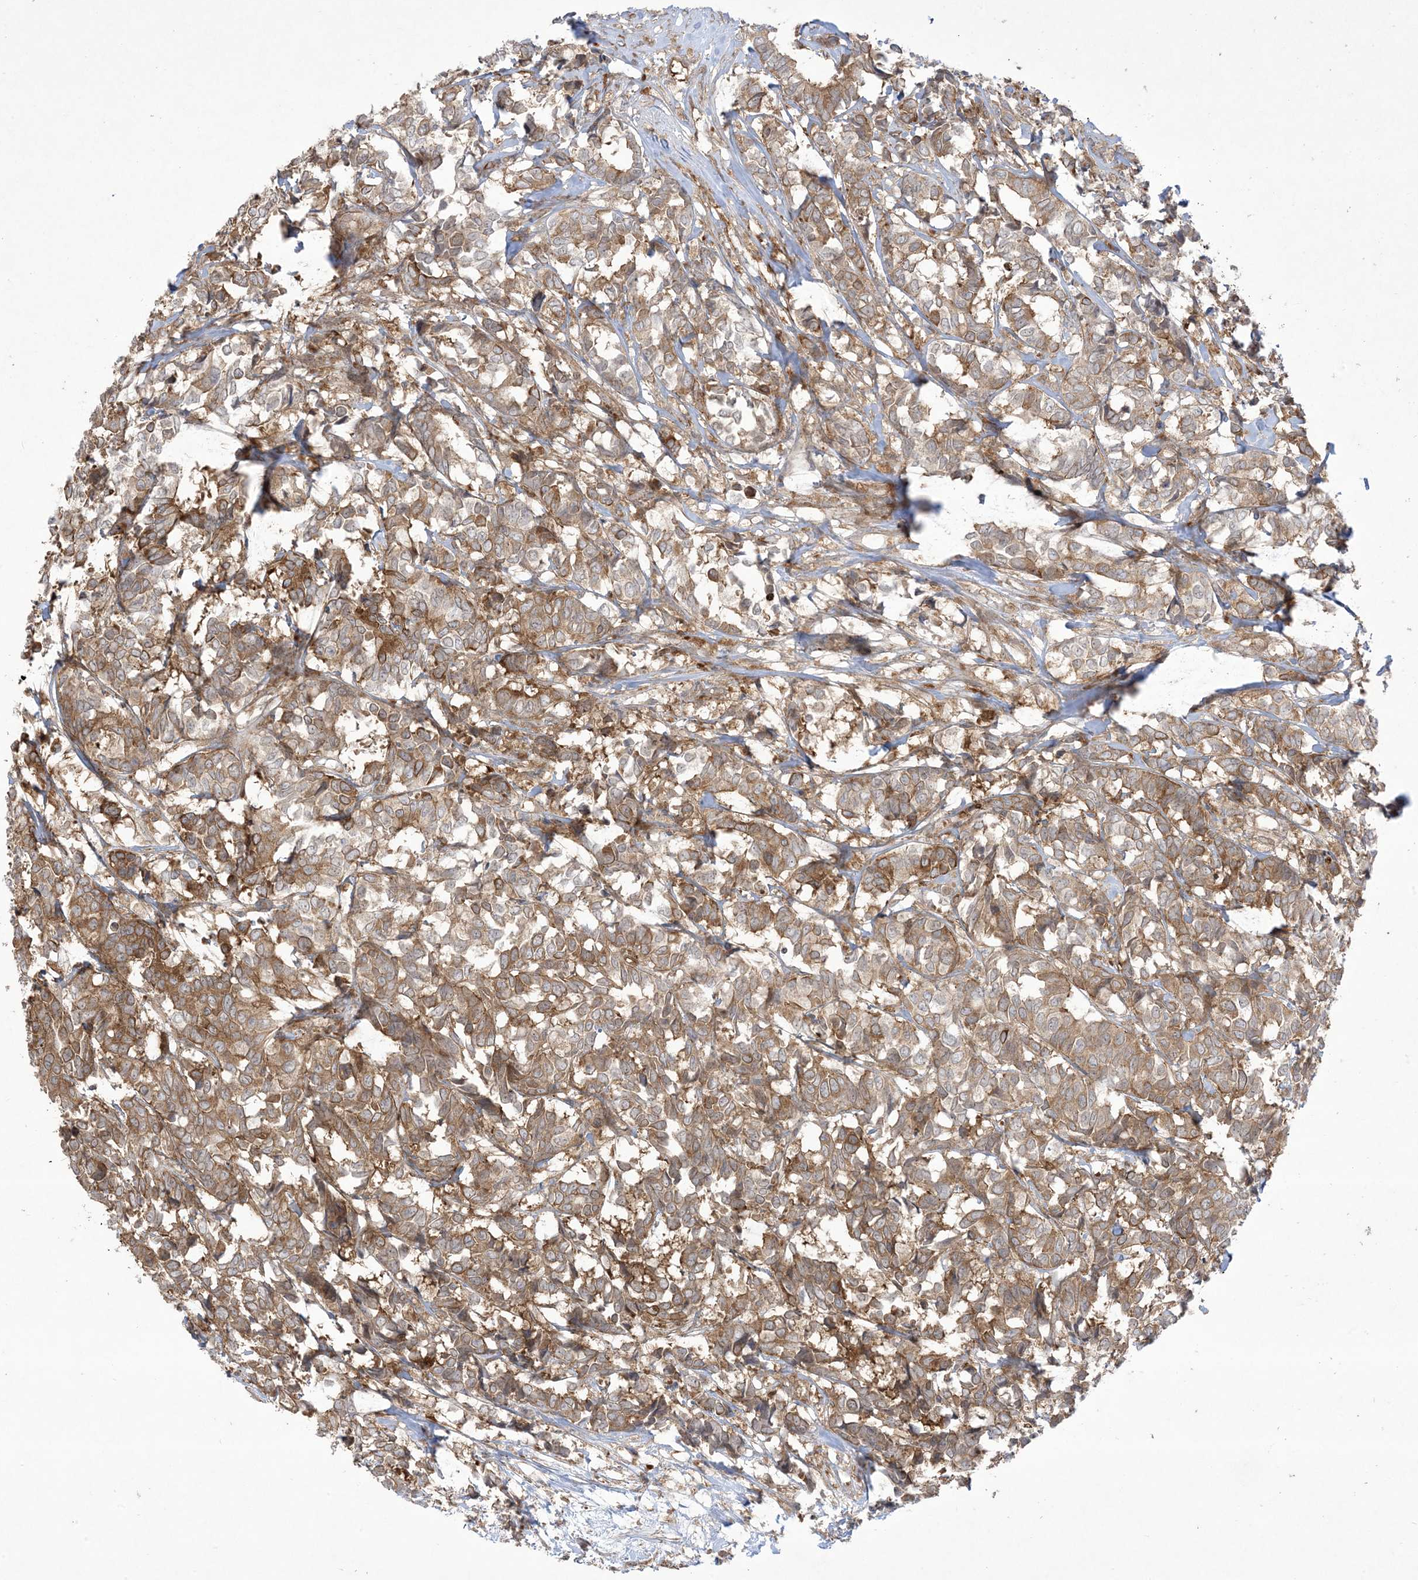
{"staining": {"intensity": "moderate", "quantity": ">75%", "location": "cytoplasmic/membranous"}, "tissue": "breast cancer", "cell_type": "Tumor cells", "image_type": "cancer", "snomed": [{"axis": "morphology", "description": "Duct carcinoma"}, {"axis": "topography", "description": "Breast"}], "caption": "Breast invasive ductal carcinoma tissue demonstrates moderate cytoplasmic/membranous positivity in about >75% of tumor cells, visualized by immunohistochemistry.", "gene": "SOGA3", "patient": {"sex": "female", "age": 87}}